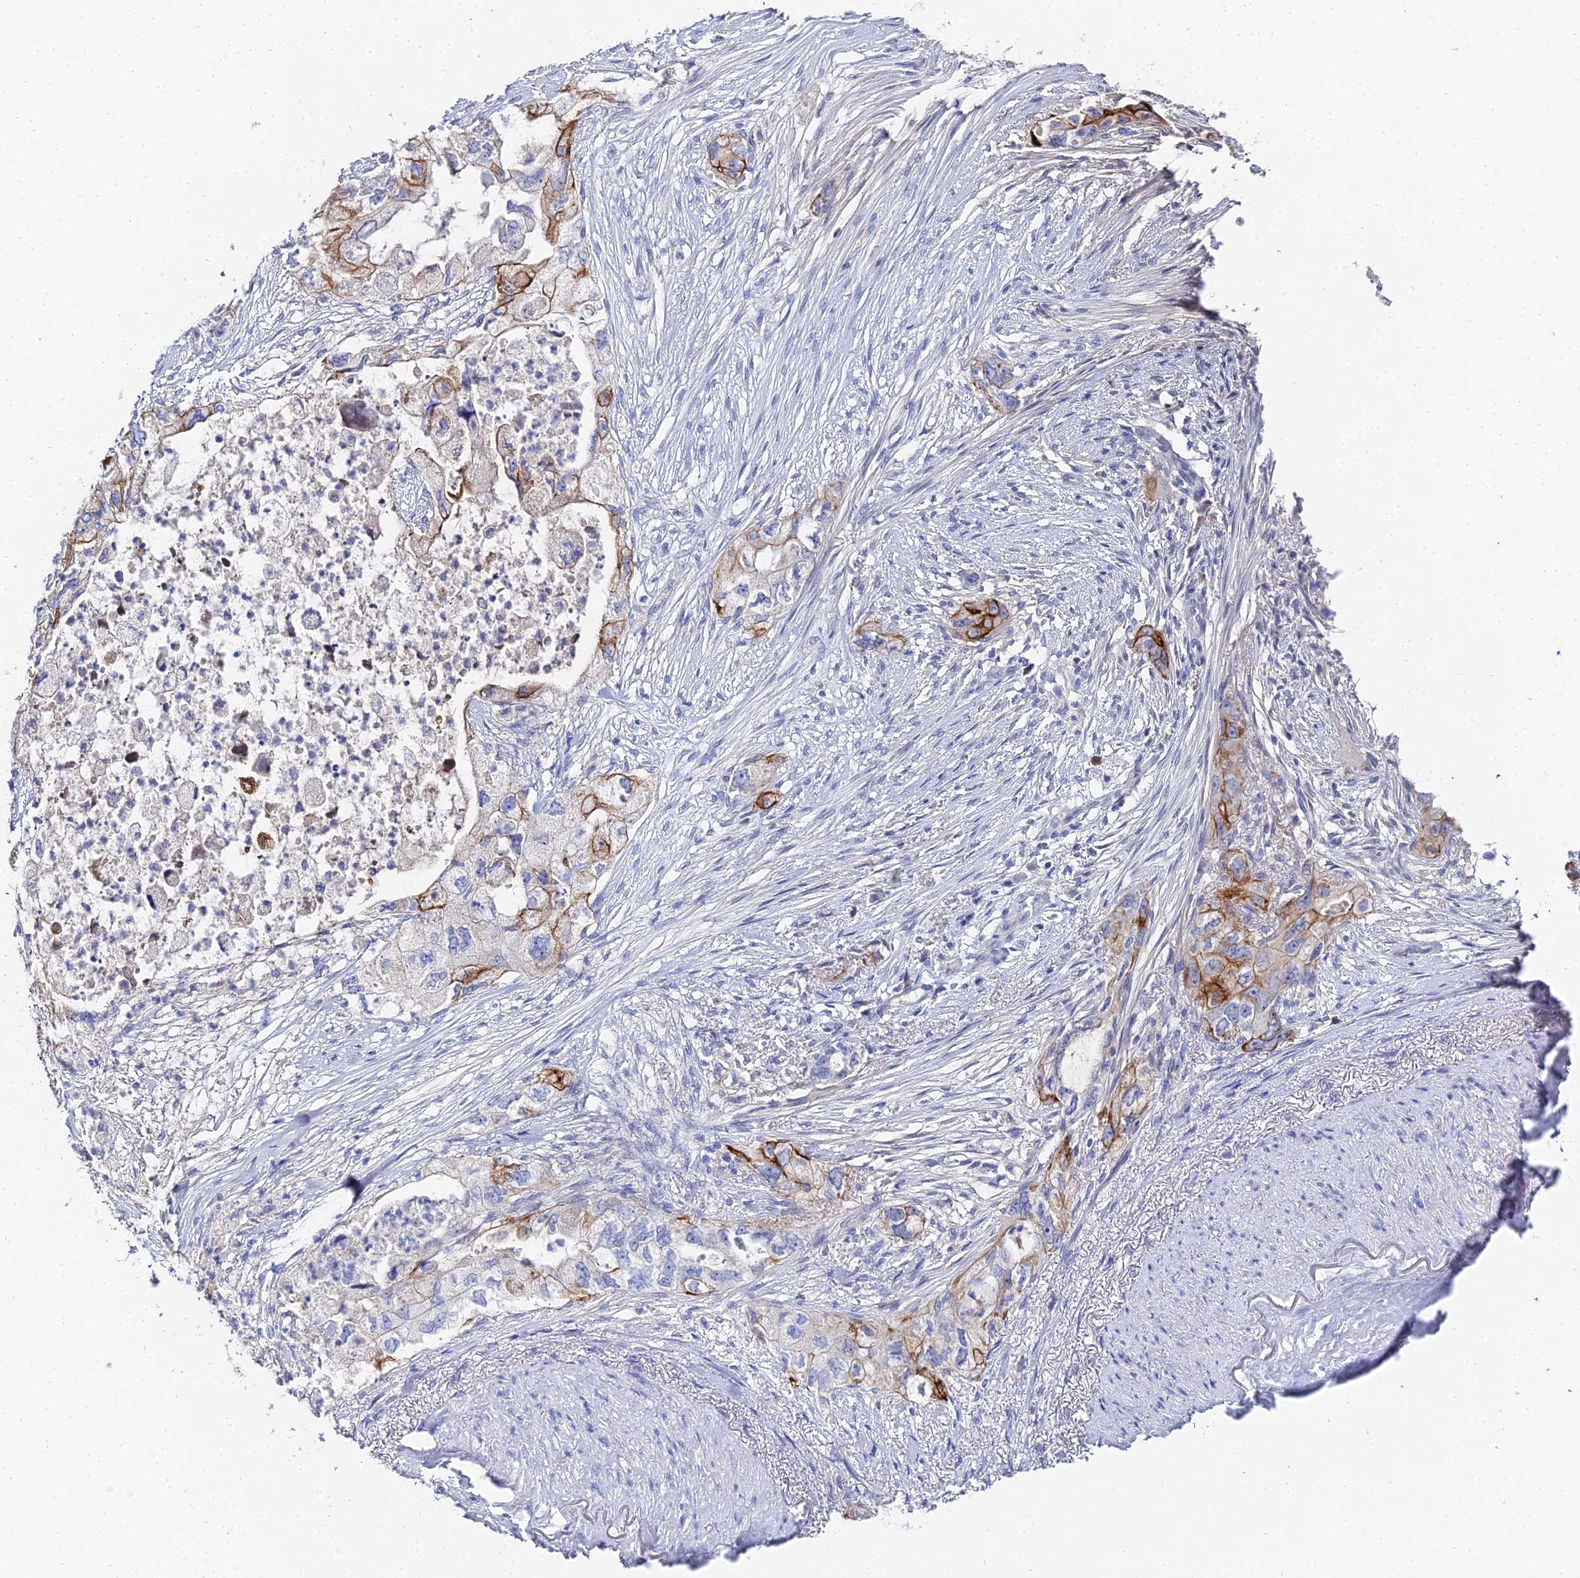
{"staining": {"intensity": "strong", "quantity": "25%-75%", "location": "cytoplasmic/membranous"}, "tissue": "pancreatic cancer", "cell_type": "Tumor cells", "image_type": "cancer", "snomed": [{"axis": "morphology", "description": "Adenocarcinoma, NOS"}, {"axis": "topography", "description": "Pancreas"}], "caption": "Adenocarcinoma (pancreatic) tissue shows strong cytoplasmic/membranous staining in about 25%-75% of tumor cells, visualized by immunohistochemistry. (brown staining indicates protein expression, while blue staining denotes nuclei).", "gene": "KRT17", "patient": {"sex": "female", "age": 73}}